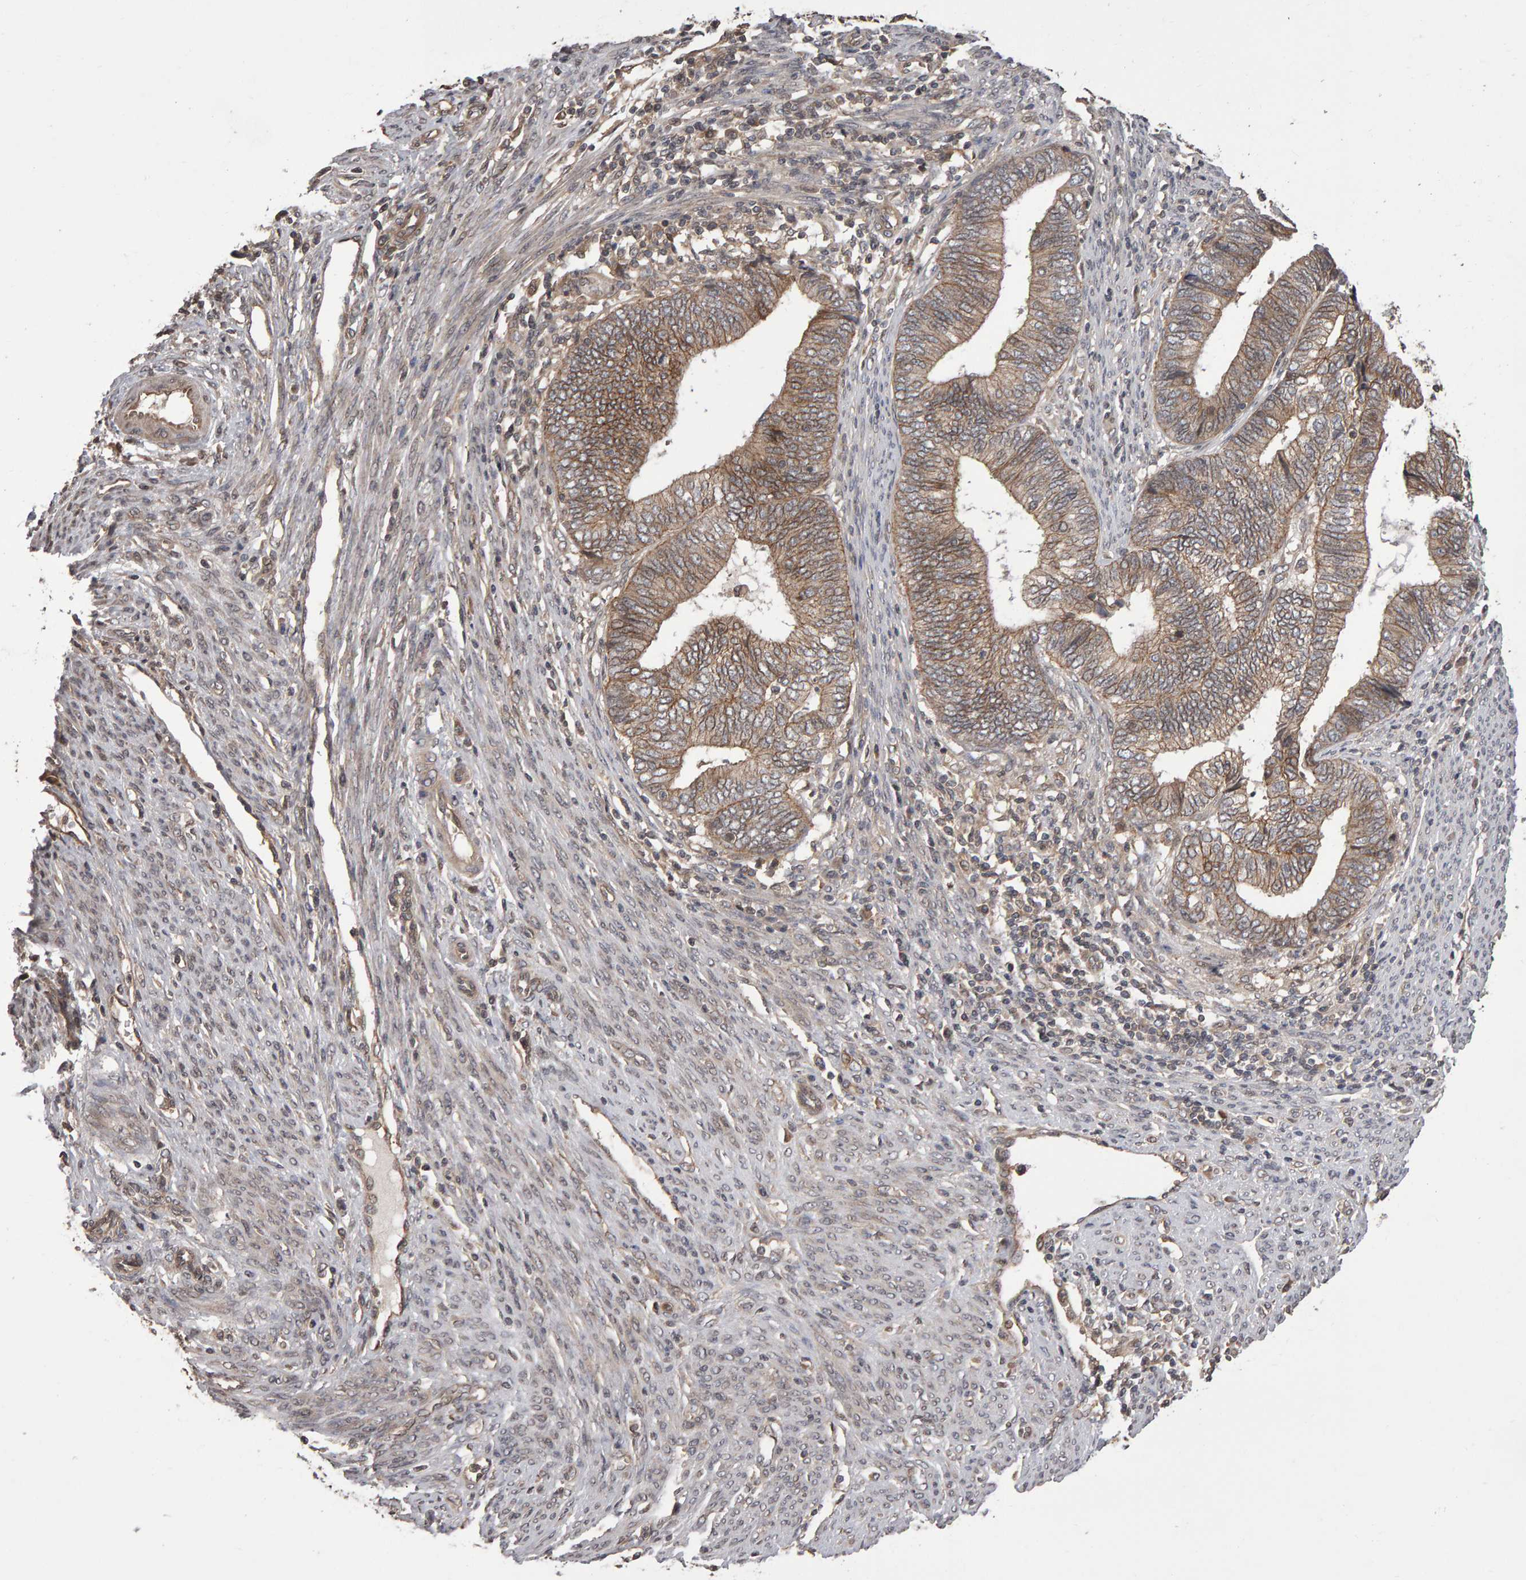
{"staining": {"intensity": "moderate", "quantity": ">75%", "location": "cytoplasmic/membranous"}, "tissue": "endometrial cancer", "cell_type": "Tumor cells", "image_type": "cancer", "snomed": [{"axis": "morphology", "description": "Adenocarcinoma, NOS"}, {"axis": "topography", "description": "Uterus"}, {"axis": "topography", "description": "Endometrium"}], "caption": "Endometrial adenocarcinoma stained with a brown dye exhibits moderate cytoplasmic/membranous positive positivity in approximately >75% of tumor cells.", "gene": "SCRIB", "patient": {"sex": "female", "age": 70}}